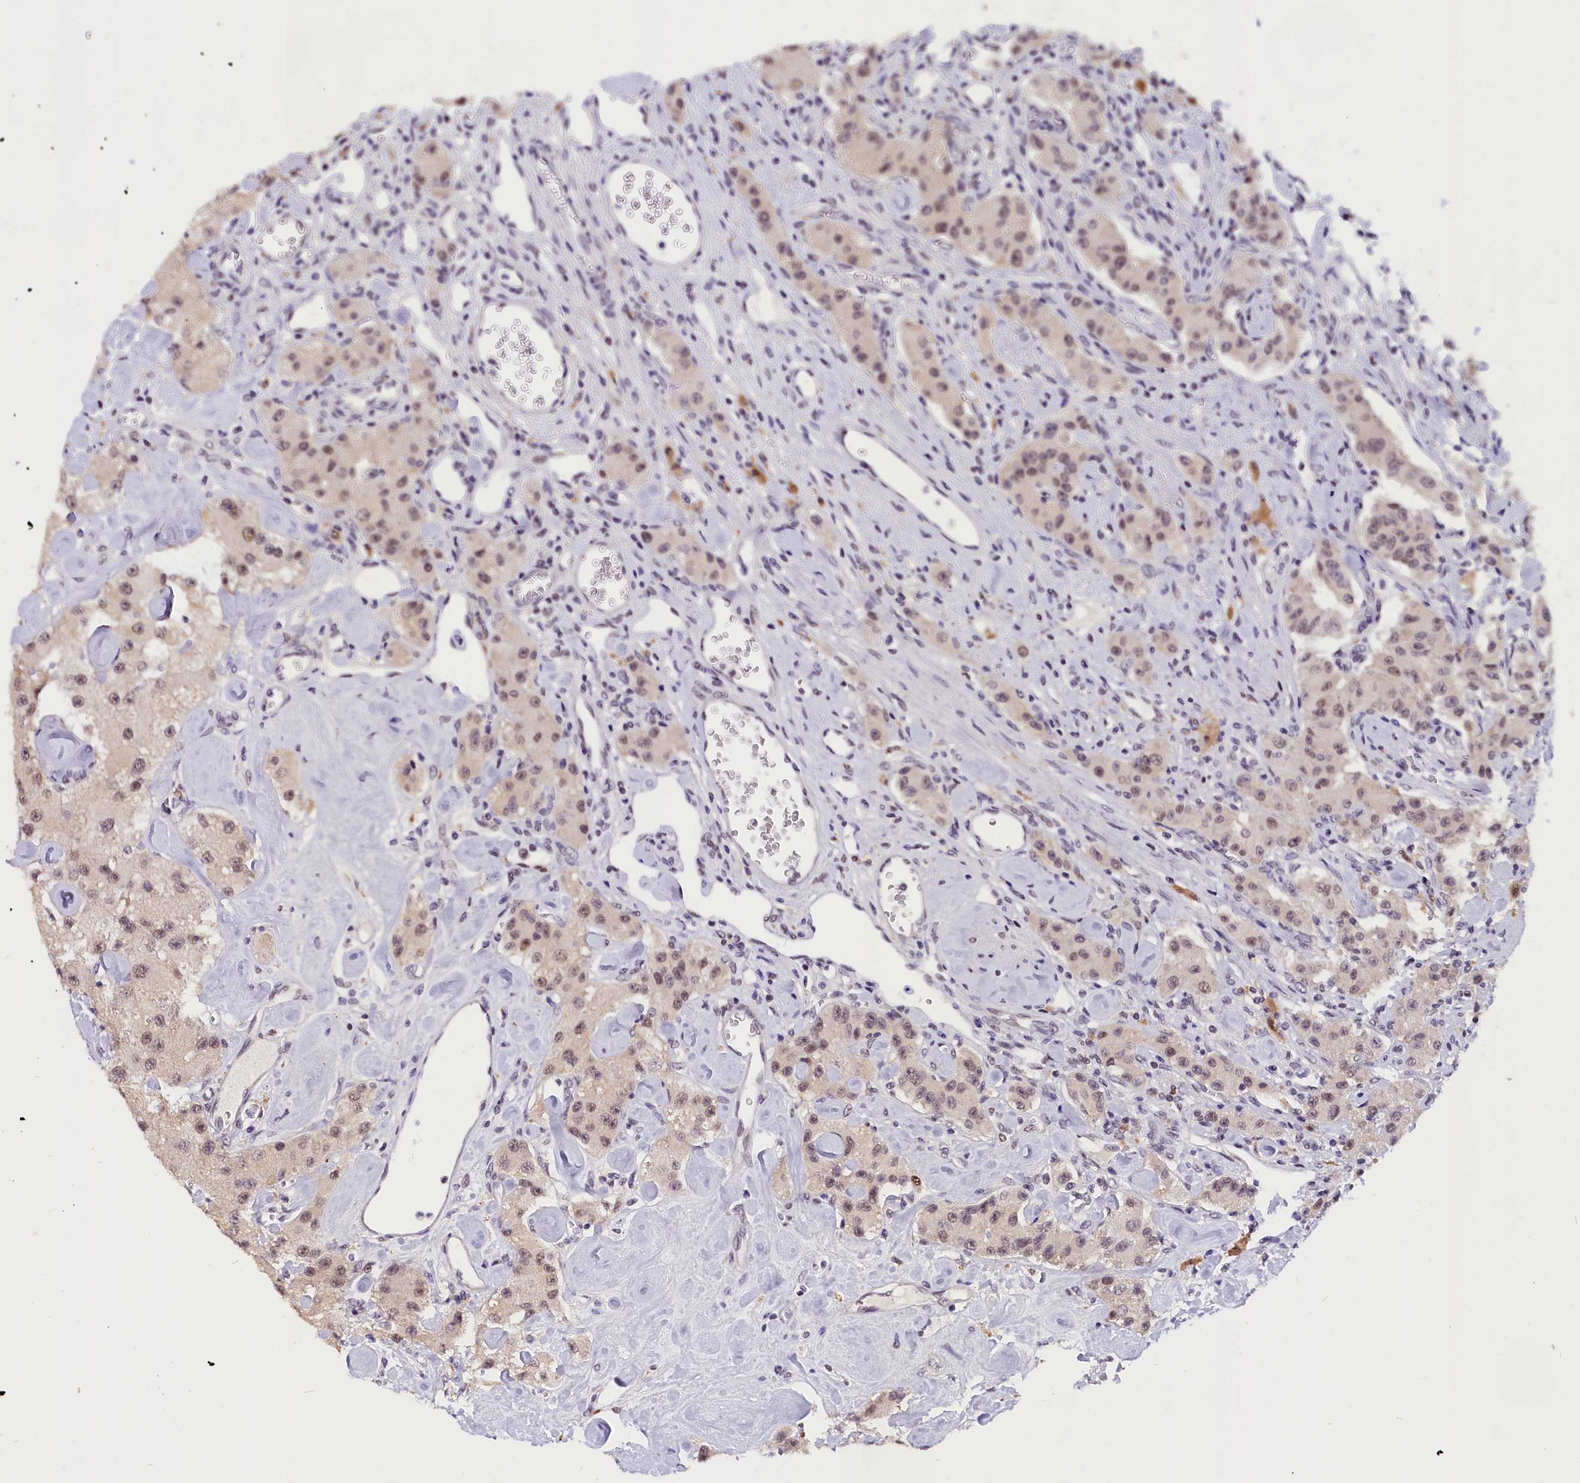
{"staining": {"intensity": "moderate", "quantity": ">75%", "location": "nuclear"}, "tissue": "carcinoid", "cell_type": "Tumor cells", "image_type": "cancer", "snomed": [{"axis": "morphology", "description": "Carcinoid, malignant, NOS"}, {"axis": "topography", "description": "Pancreas"}], "caption": "A histopathology image of carcinoid (malignant) stained for a protein exhibits moderate nuclear brown staining in tumor cells.", "gene": "ZC3H4", "patient": {"sex": "male", "age": 41}}